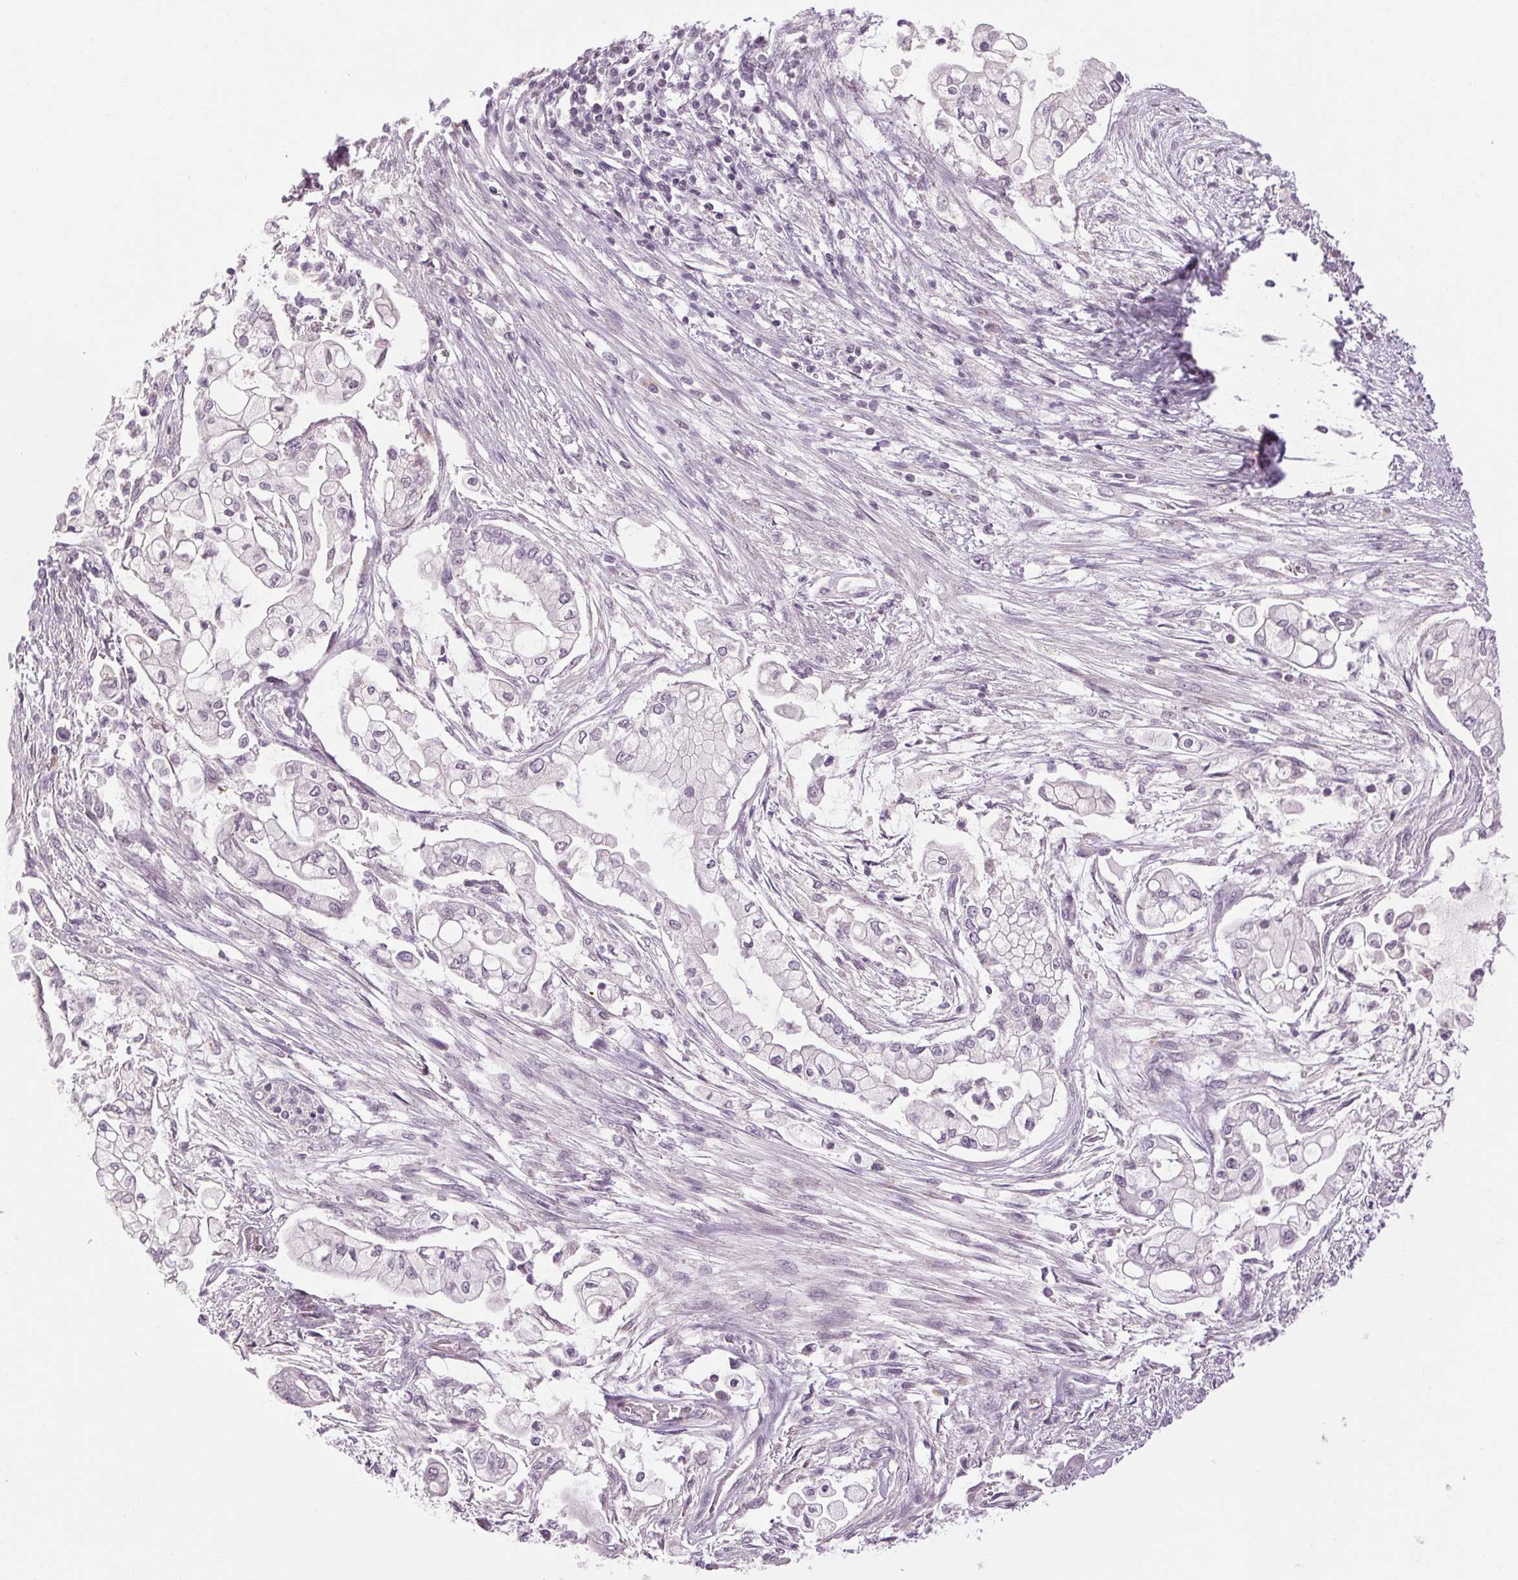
{"staining": {"intensity": "negative", "quantity": "none", "location": "none"}, "tissue": "pancreatic cancer", "cell_type": "Tumor cells", "image_type": "cancer", "snomed": [{"axis": "morphology", "description": "Adenocarcinoma, NOS"}, {"axis": "topography", "description": "Pancreas"}], "caption": "An image of adenocarcinoma (pancreatic) stained for a protein reveals no brown staining in tumor cells.", "gene": "KLHL40", "patient": {"sex": "female", "age": 69}}